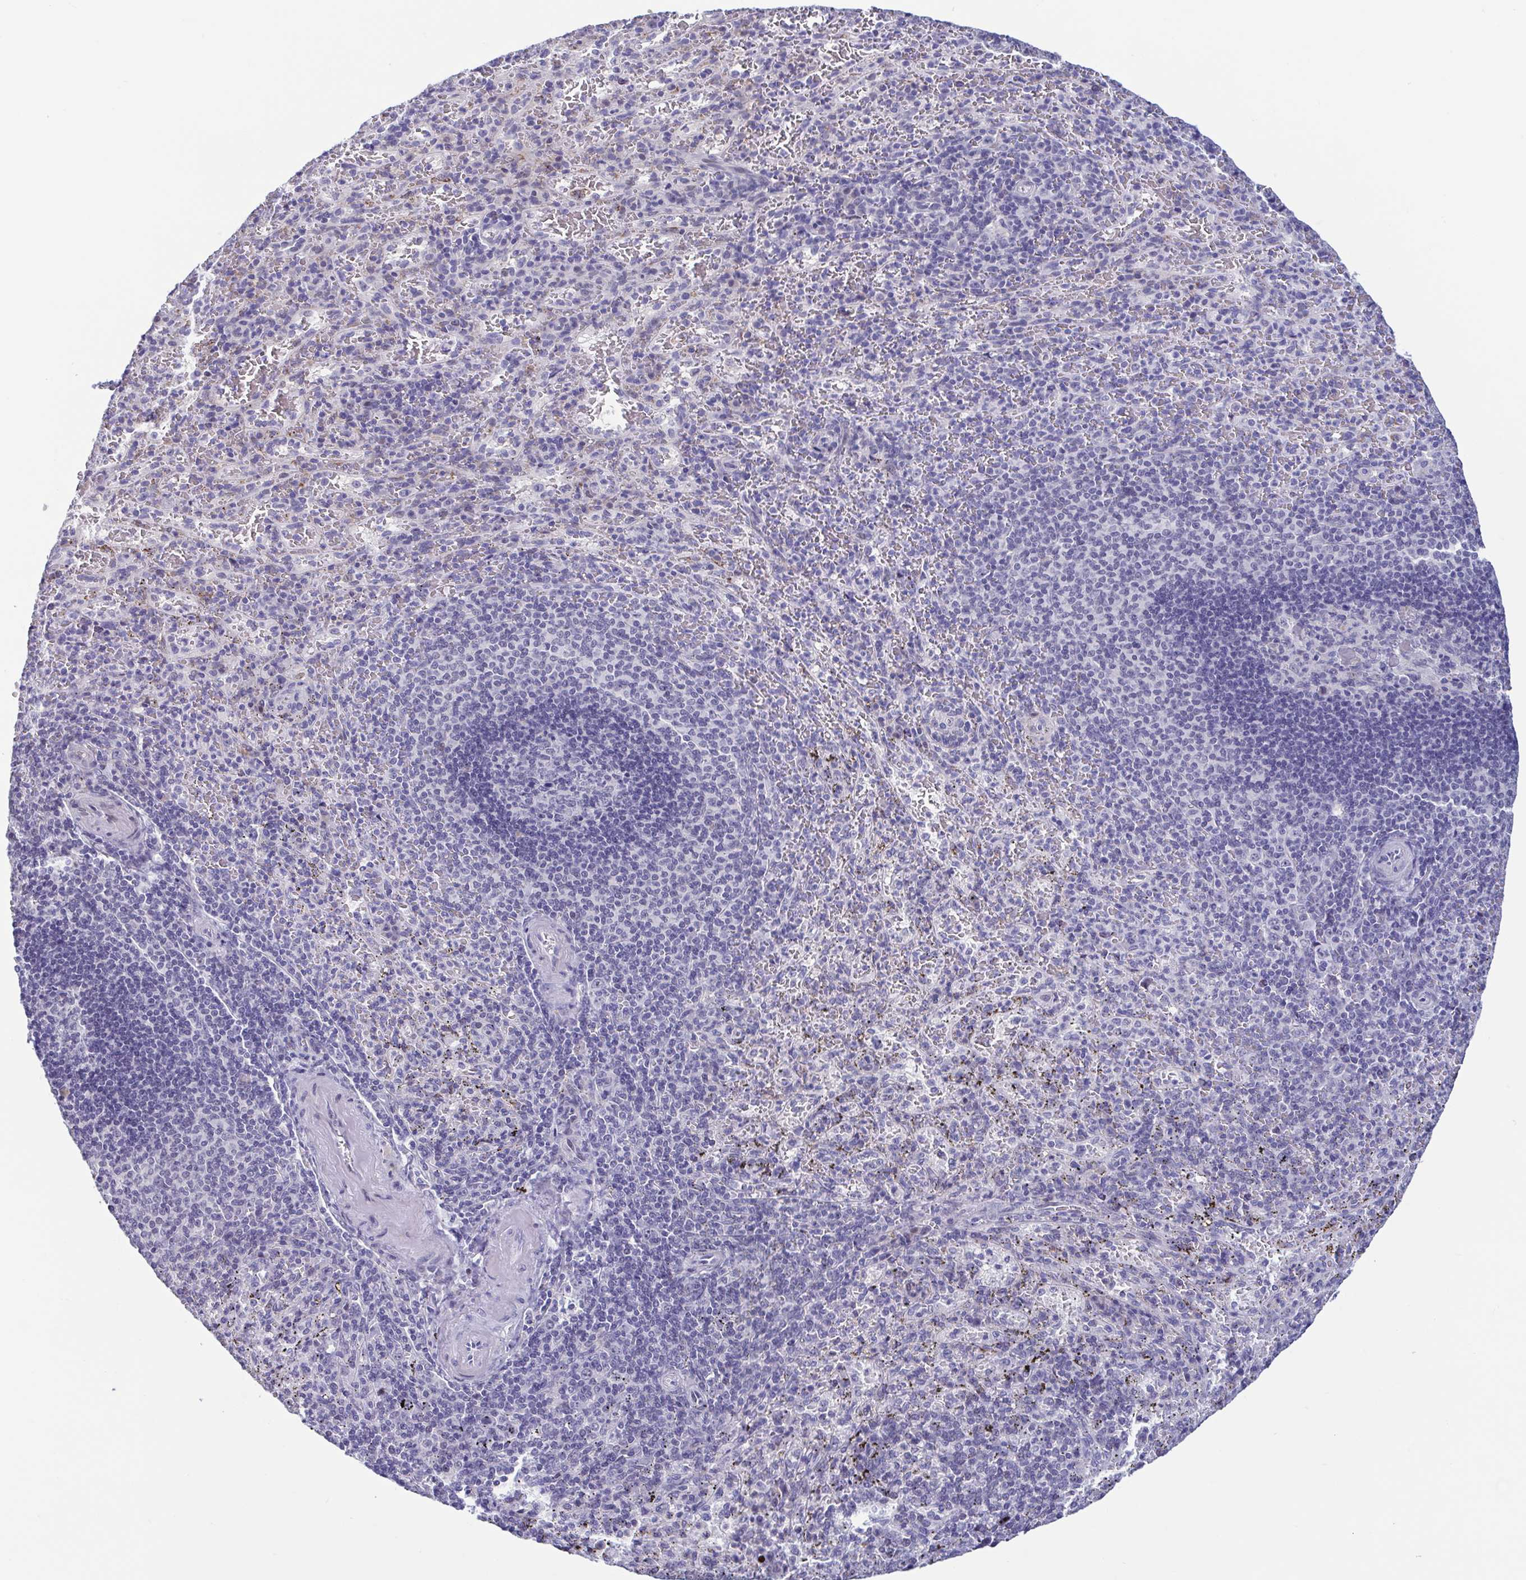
{"staining": {"intensity": "negative", "quantity": "none", "location": "none"}, "tissue": "spleen", "cell_type": "Cells in red pulp", "image_type": "normal", "snomed": [{"axis": "morphology", "description": "Normal tissue, NOS"}, {"axis": "topography", "description": "Spleen"}], "caption": "DAB (3,3'-diaminobenzidine) immunohistochemical staining of benign spleen exhibits no significant positivity in cells in red pulp.", "gene": "PERM1", "patient": {"sex": "male", "age": 57}}